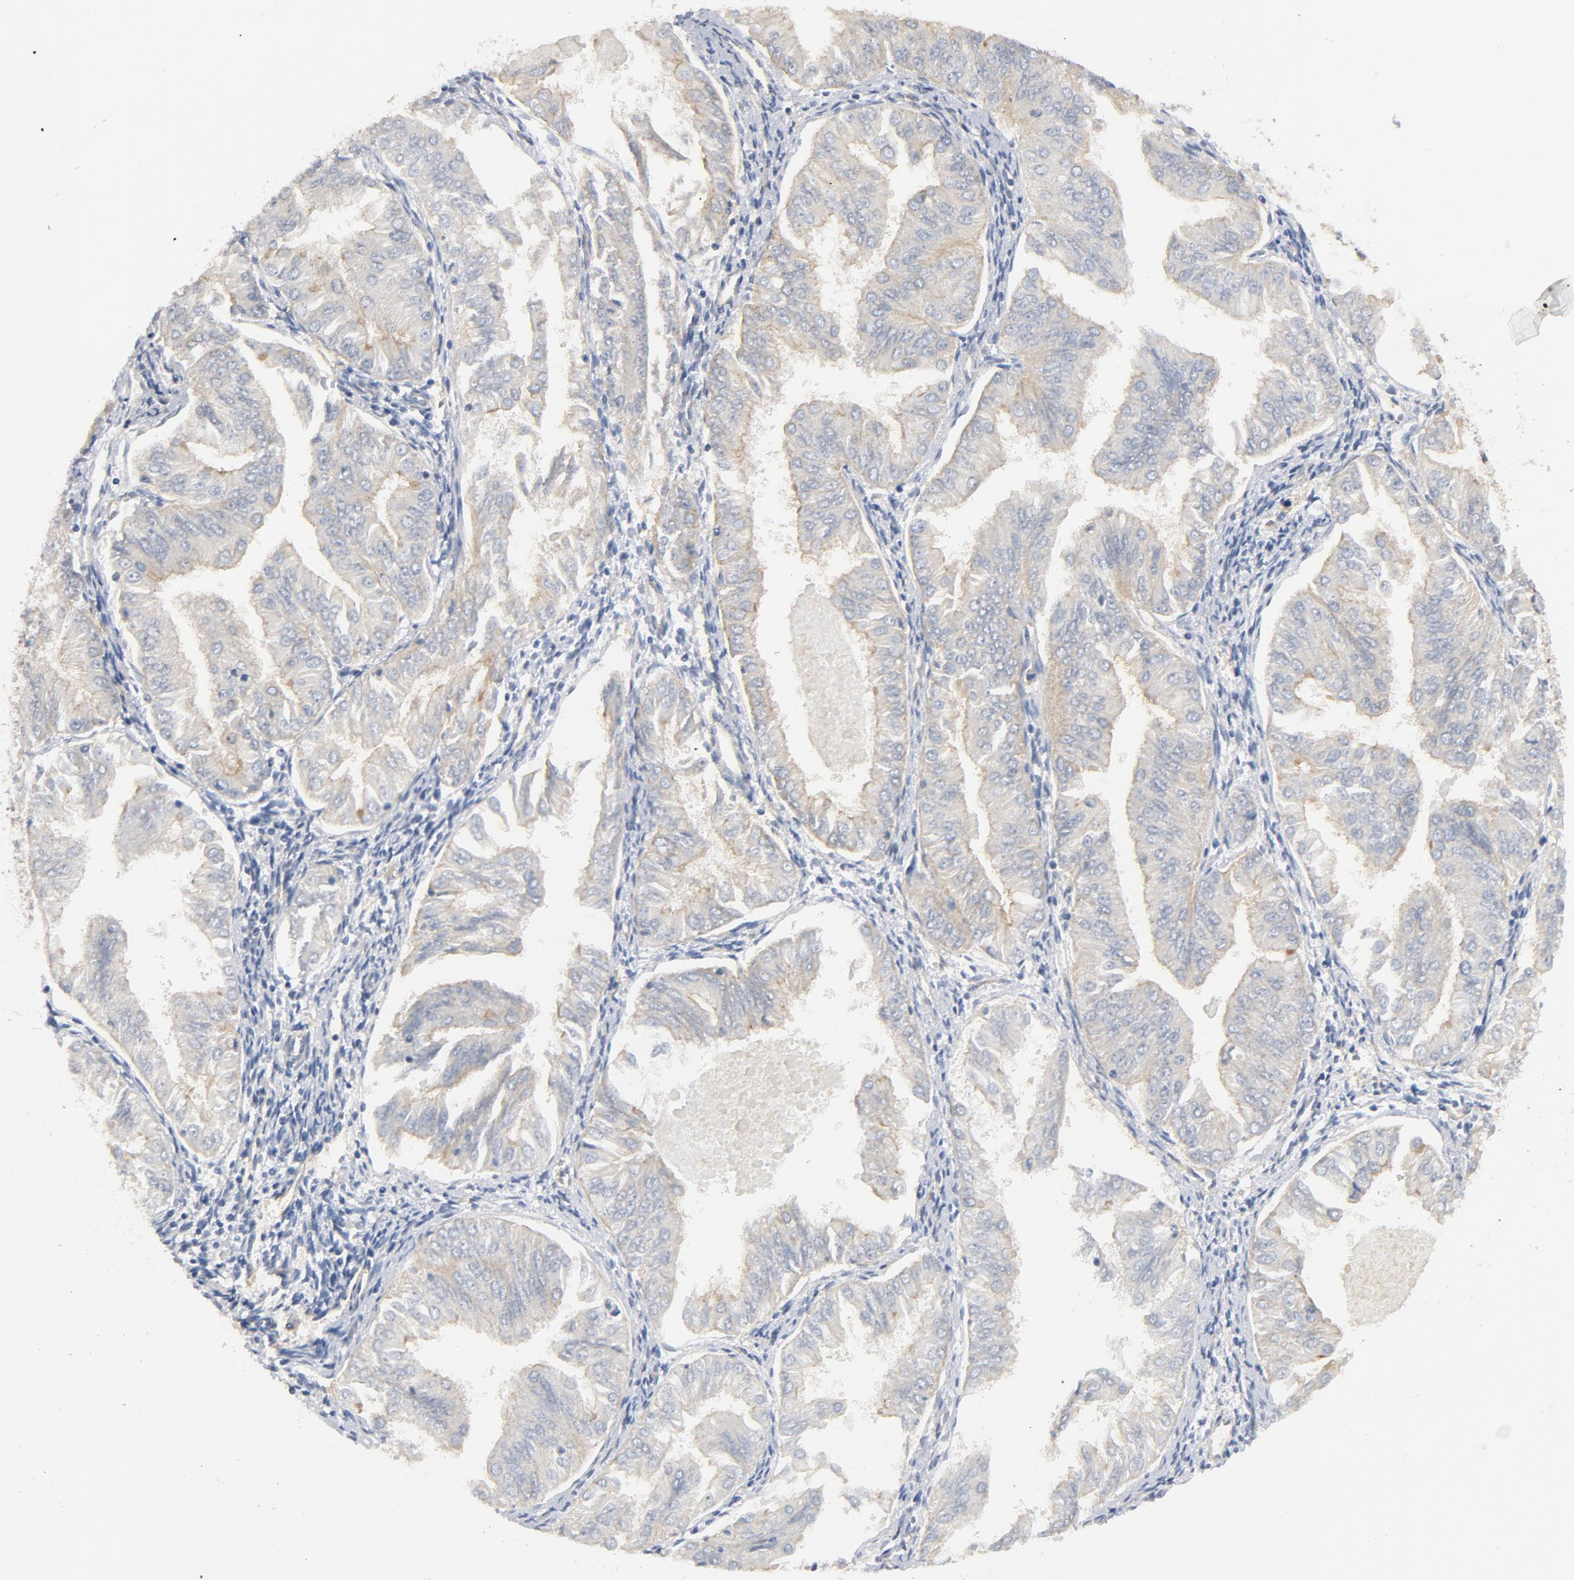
{"staining": {"intensity": "weak", "quantity": "25%-75%", "location": "cytoplasmic/membranous"}, "tissue": "endometrial cancer", "cell_type": "Tumor cells", "image_type": "cancer", "snomed": [{"axis": "morphology", "description": "Adenocarcinoma, NOS"}, {"axis": "topography", "description": "Endometrium"}], "caption": "Brown immunohistochemical staining in human adenocarcinoma (endometrial) displays weak cytoplasmic/membranous positivity in approximately 25%-75% of tumor cells.", "gene": "SRC", "patient": {"sex": "female", "age": 53}}